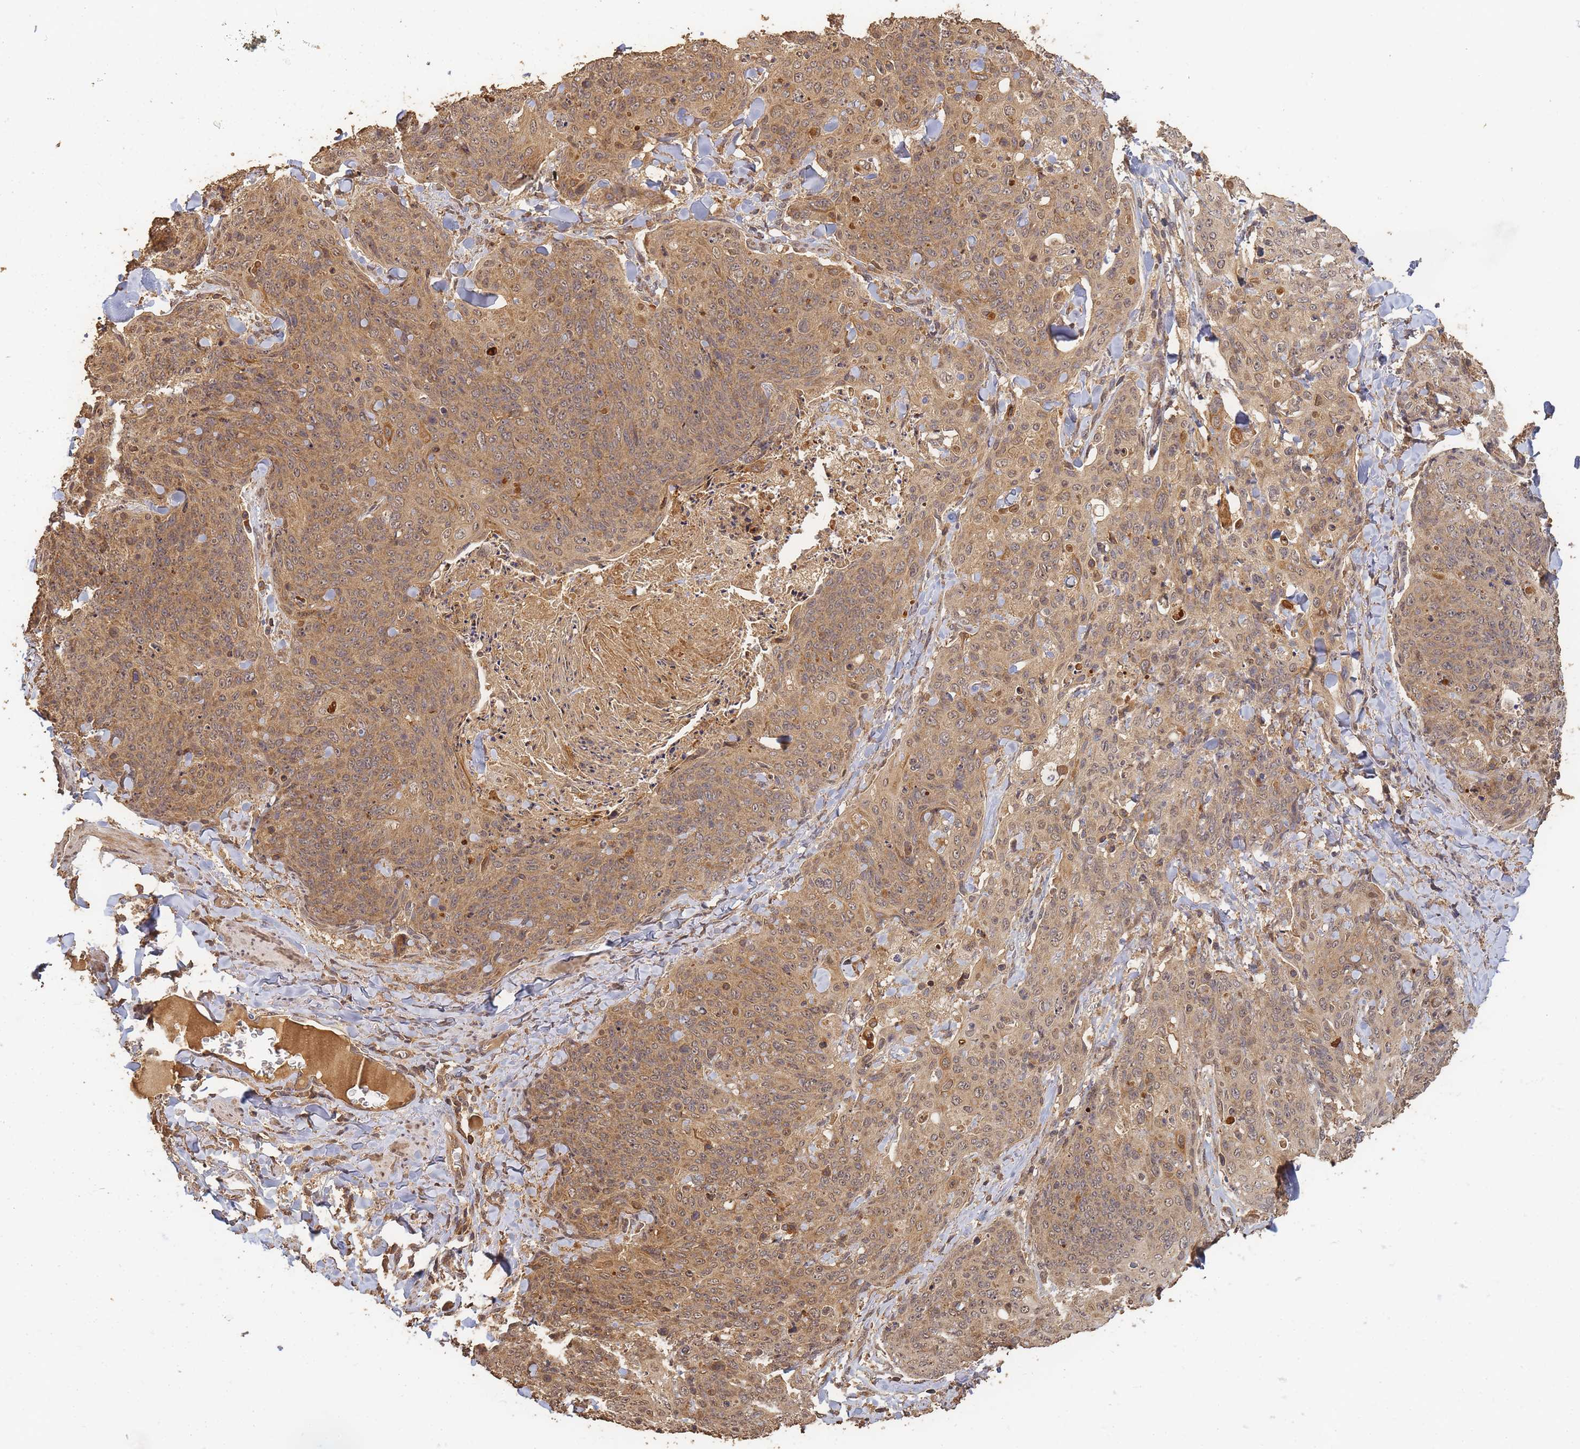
{"staining": {"intensity": "moderate", "quantity": ">75%", "location": "cytoplasmic/membranous,nuclear"}, "tissue": "skin cancer", "cell_type": "Tumor cells", "image_type": "cancer", "snomed": [{"axis": "morphology", "description": "Squamous cell carcinoma, NOS"}, {"axis": "topography", "description": "Skin"}, {"axis": "topography", "description": "Vulva"}], "caption": "Skin cancer (squamous cell carcinoma) tissue displays moderate cytoplasmic/membranous and nuclear expression in approximately >75% of tumor cells (DAB IHC, brown staining for protein, blue staining for nuclei).", "gene": "ALKBH1", "patient": {"sex": "female", "age": 85}}